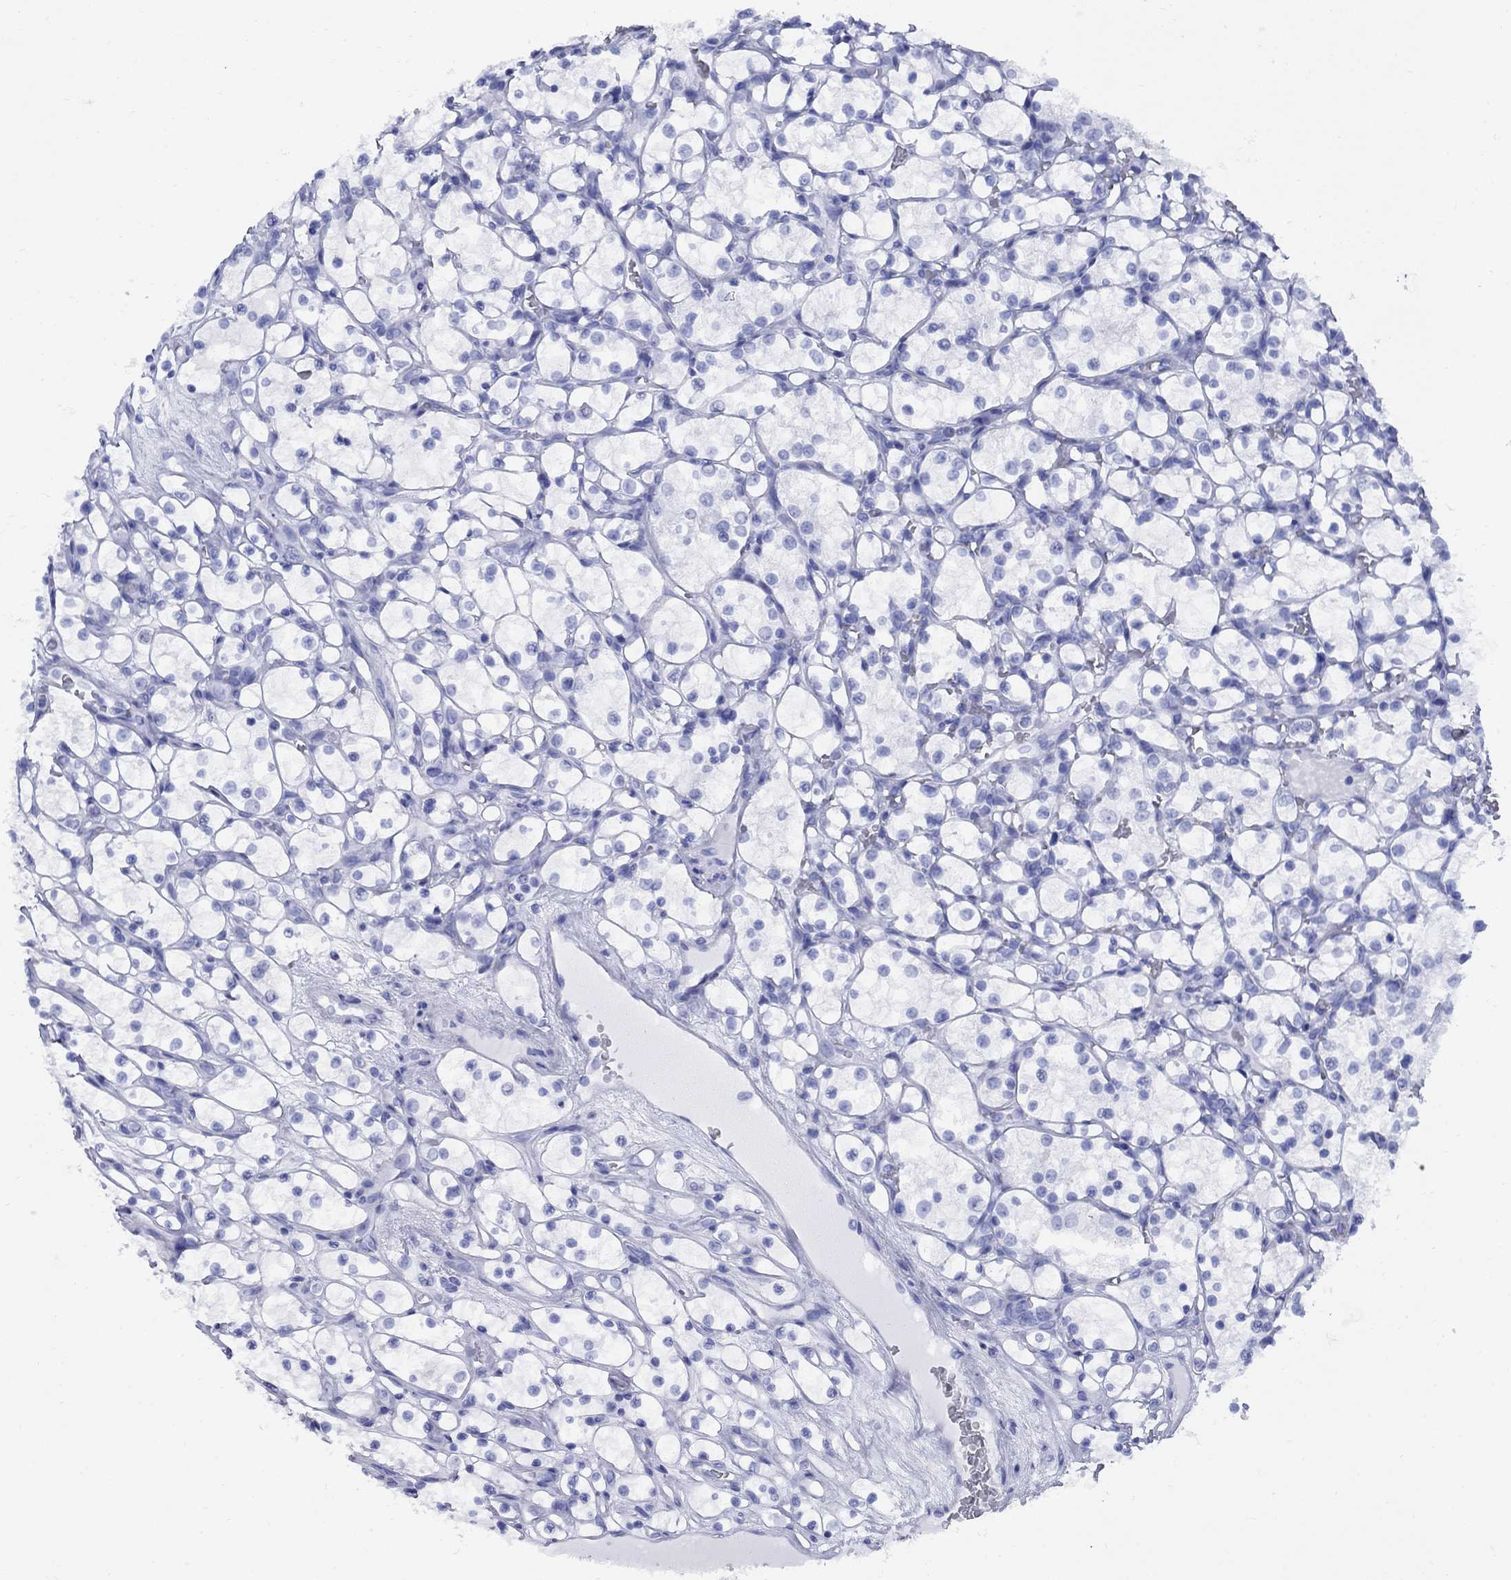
{"staining": {"intensity": "negative", "quantity": "none", "location": "none"}, "tissue": "renal cancer", "cell_type": "Tumor cells", "image_type": "cancer", "snomed": [{"axis": "morphology", "description": "Adenocarcinoma, NOS"}, {"axis": "topography", "description": "Kidney"}], "caption": "Histopathology image shows no protein staining in tumor cells of adenocarcinoma (renal) tissue.", "gene": "SMCP", "patient": {"sex": "female", "age": 69}}